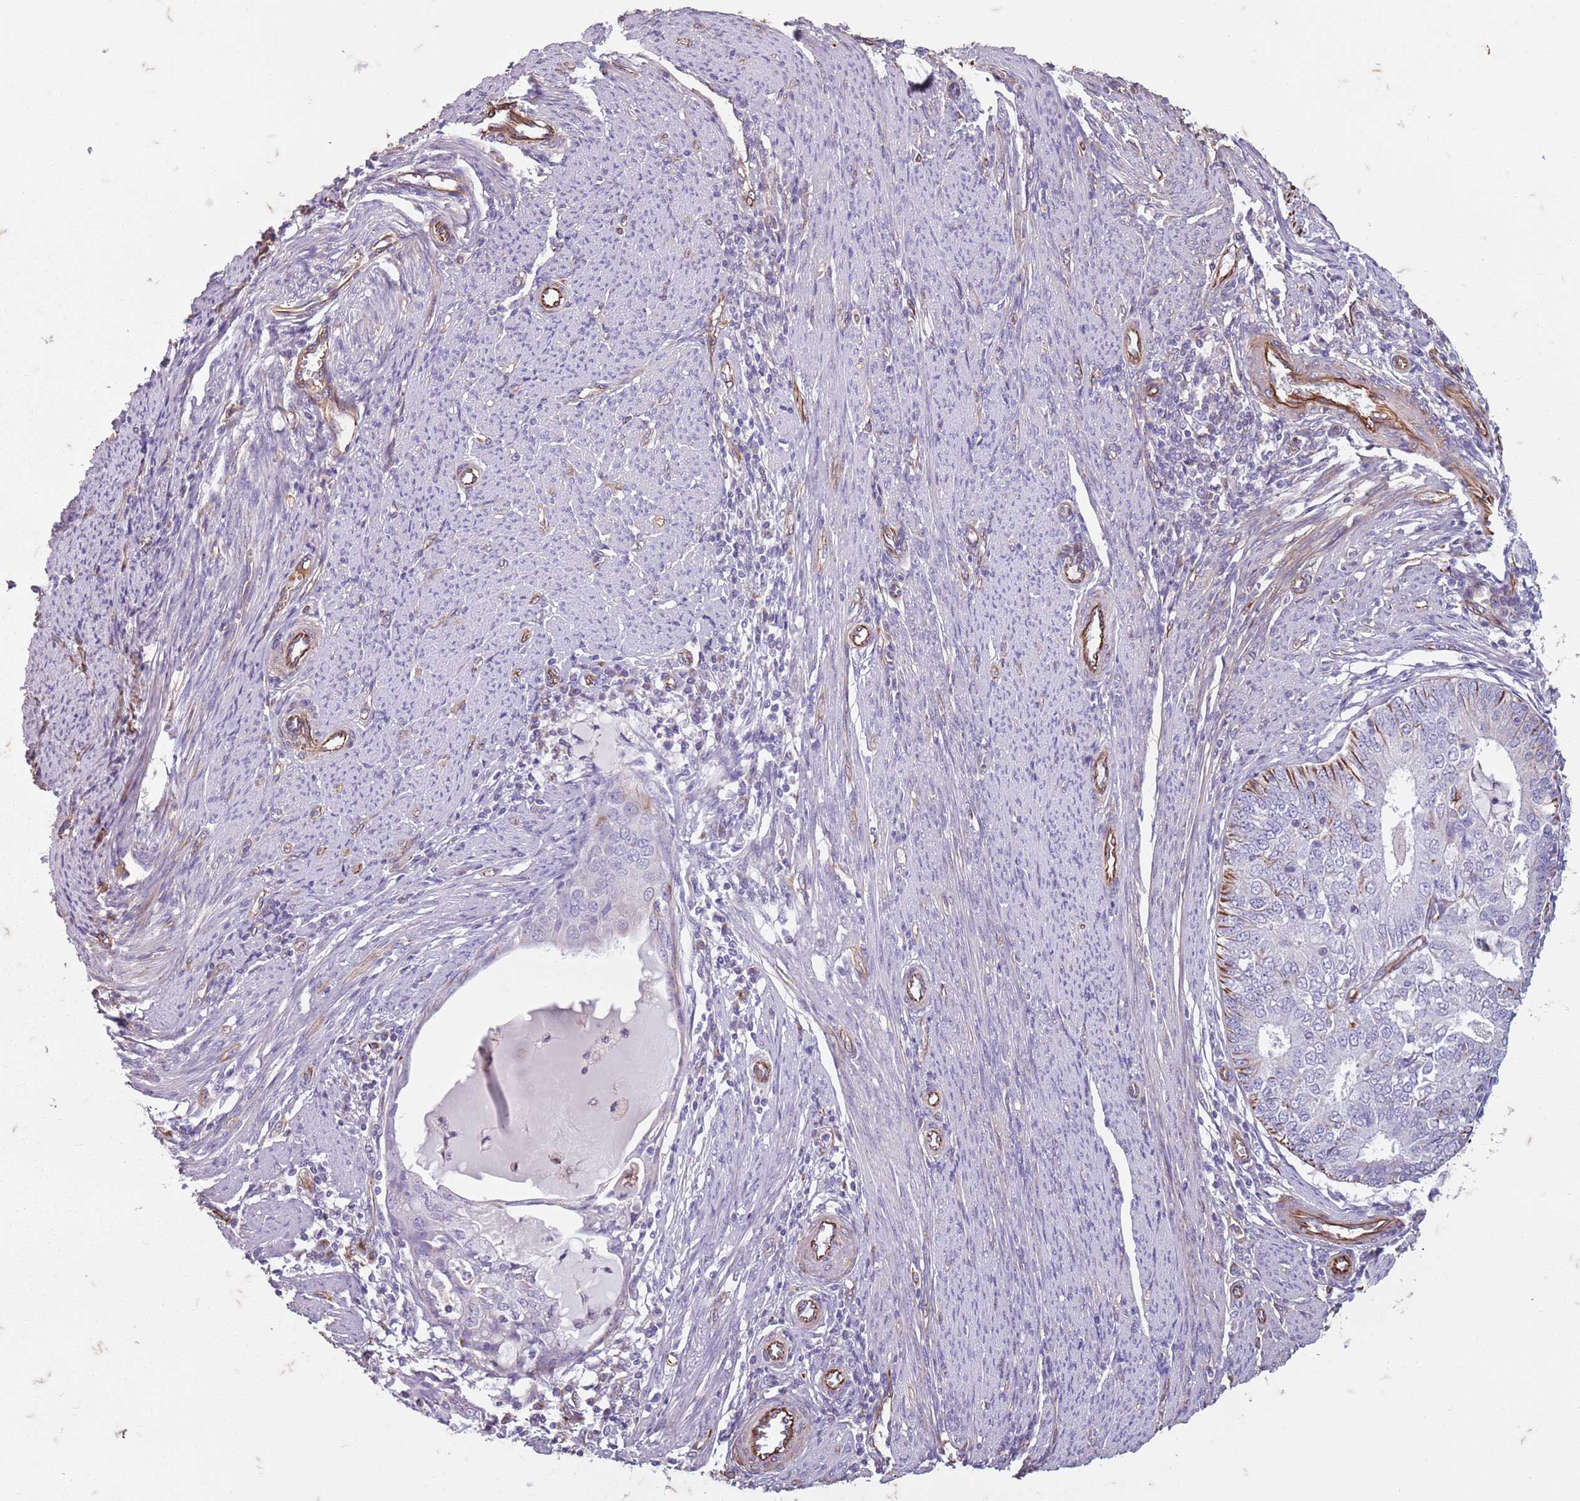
{"staining": {"intensity": "strong", "quantity": "<25%", "location": "cytoplasmic/membranous"}, "tissue": "endometrial cancer", "cell_type": "Tumor cells", "image_type": "cancer", "snomed": [{"axis": "morphology", "description": "Adenocarcinoma, NOS"}, {"axis": "topography", "description": "Endometrium"}], "caption": "Endometrial adenocarcinoma stained with DAB immunohistochemistry (IHC) displays medium levels of strong cytoplasmic/membranous staining in about <25% of tumor cells. The staining was performed using DAB (3,3'-diaminobenzidine), with brown indicating positive protein expression. Nuclei are stained blue with hematoxylin.", "gene": "TAS2R38", "patient": {"sex": "female", "age": 57}}